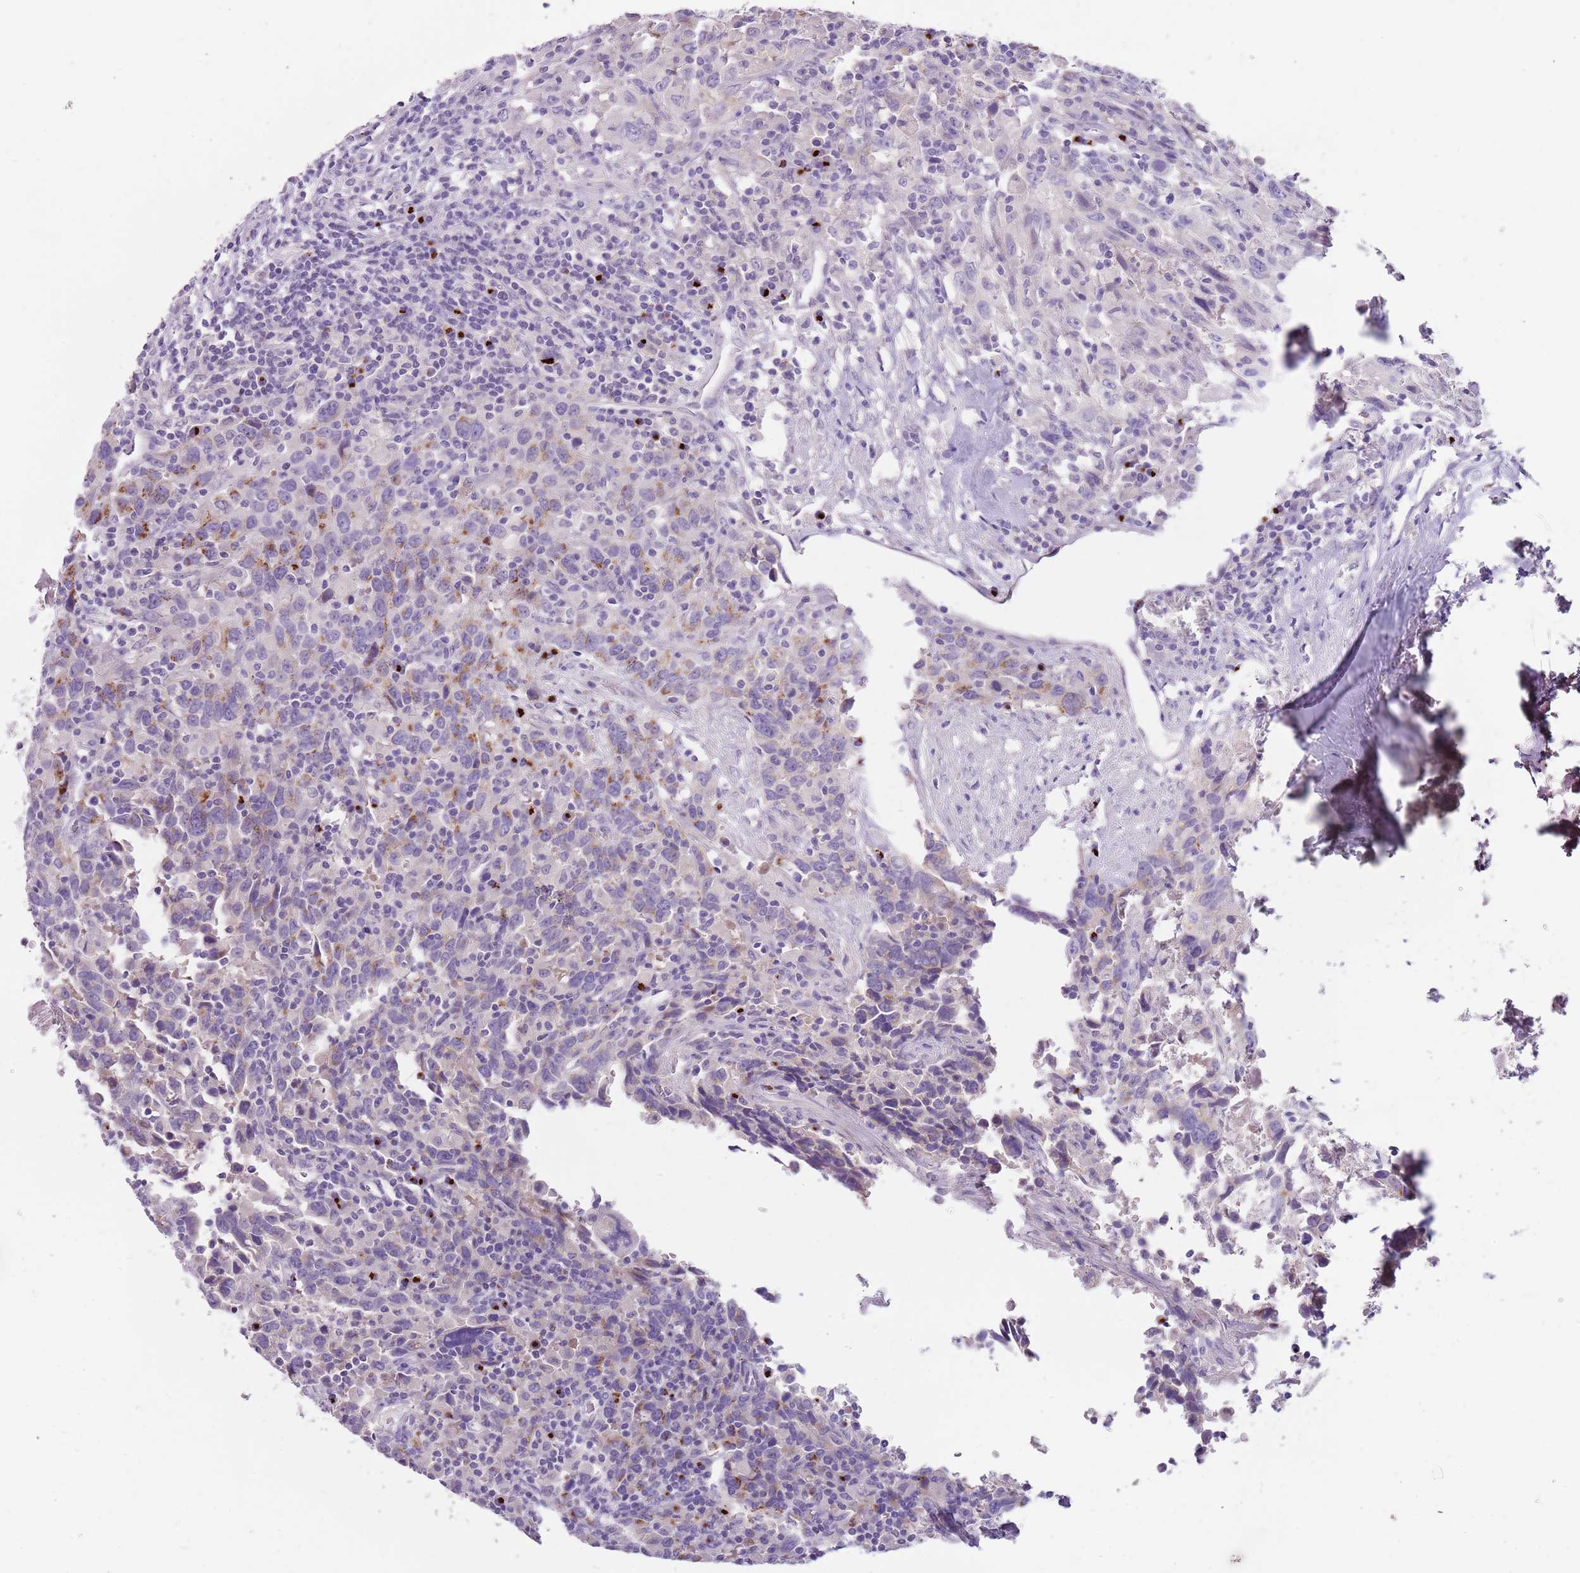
{"staining": {"intensity": "moderate", "quantity": "<25%", "location": "cytoplasmic/membranous"}, "tissue": "urothelial cancer", "cell_type": "Tumor cells", "image_type": "cancer", "snomed": [{"axis": "morphology", "description": "Urothelial carcinoma, High grade"}, {"axis": "topography", "description": "Urinary bladder"}], "caption": "Moderate cytoplasmic/membranous expression is seen in approximately <25% of tumor cells in urothelial carcinoma (high-grade).", "gene": "C2CD3", "patient": {"sex": "male", "age": 61}}